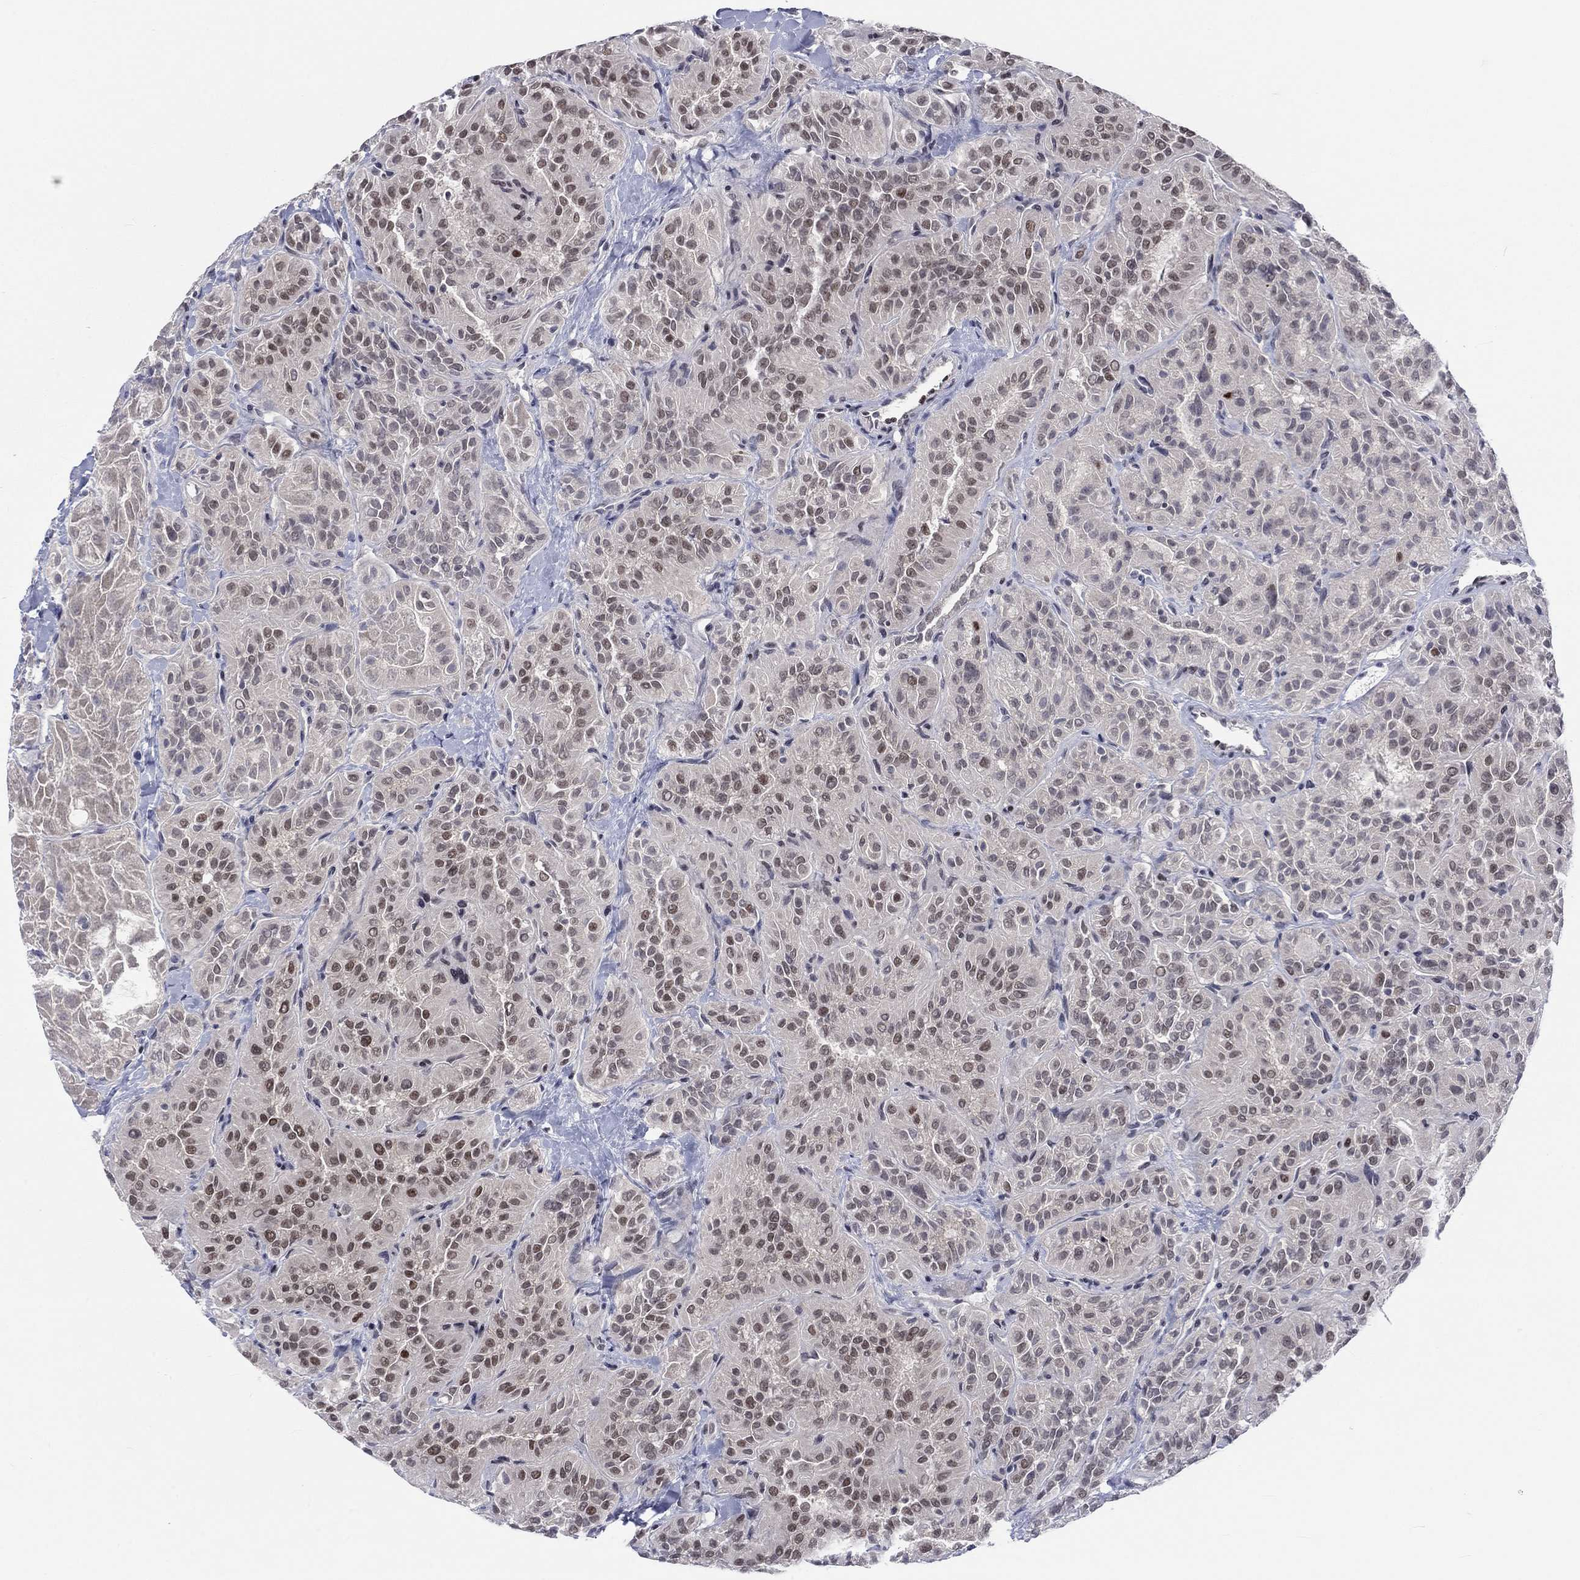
{"staining": {"intensity": "strong", "quantity": "<25%", "location": "nuclear"}, "tissue": "thyroid cancer", "cell_type": "Tumor cells", "image_type": "cancer", "snomed": [{"axis": "morphology", "description": "Papillary adenocarcinoma, NOS"}, {"axis": "topography", "description": "Thyroid gland"}], "caption": "An IHC micrograph of neoplastic tissue is shown. Protein staining in brown highlights strong nuclear positivity in papillary adenocarcinoma (thyroid) within tumor cells.", "gene": "FYTTD1", "patient": {"sex": "female", "age": 45}}